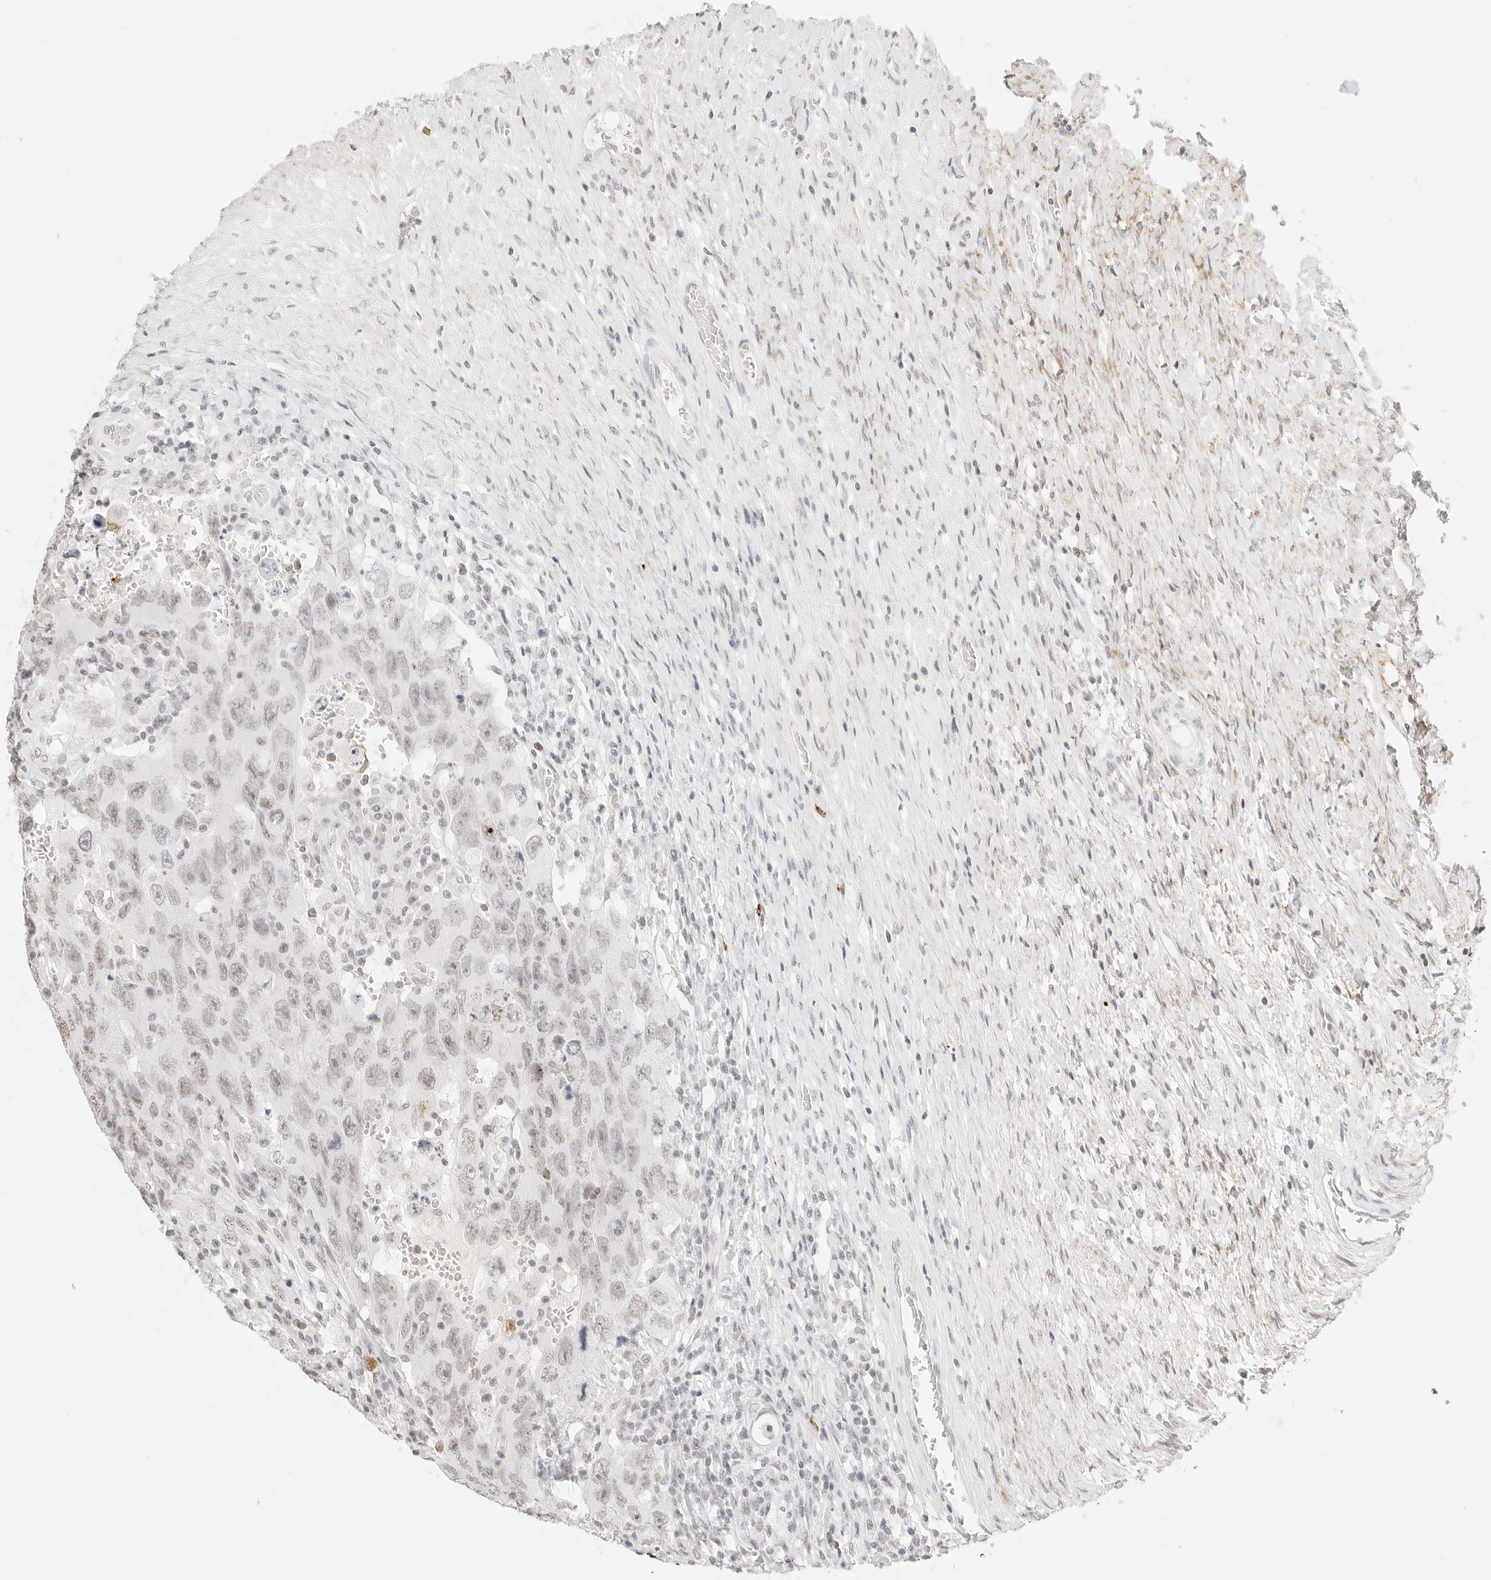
{"staining": {"intensity": "negative", "quantity": "none", "location": "none"}, "tissue": "testis cancer", "cell_type": "Tumor cells", "image_type": "cancer", "snomed": [{"axis": "morphology", "description": "Carcinoma, Embryonal, NOS"}, {"axis": "topography", "description": "Testis"}], "caption": "Immunohistochemistry (IHC) of human testis cancer (embryonal carcinoma) reveals no staining in tumor cells.", "gene": "FBLN5", "patient": {"sex": "male", "age": 26}}